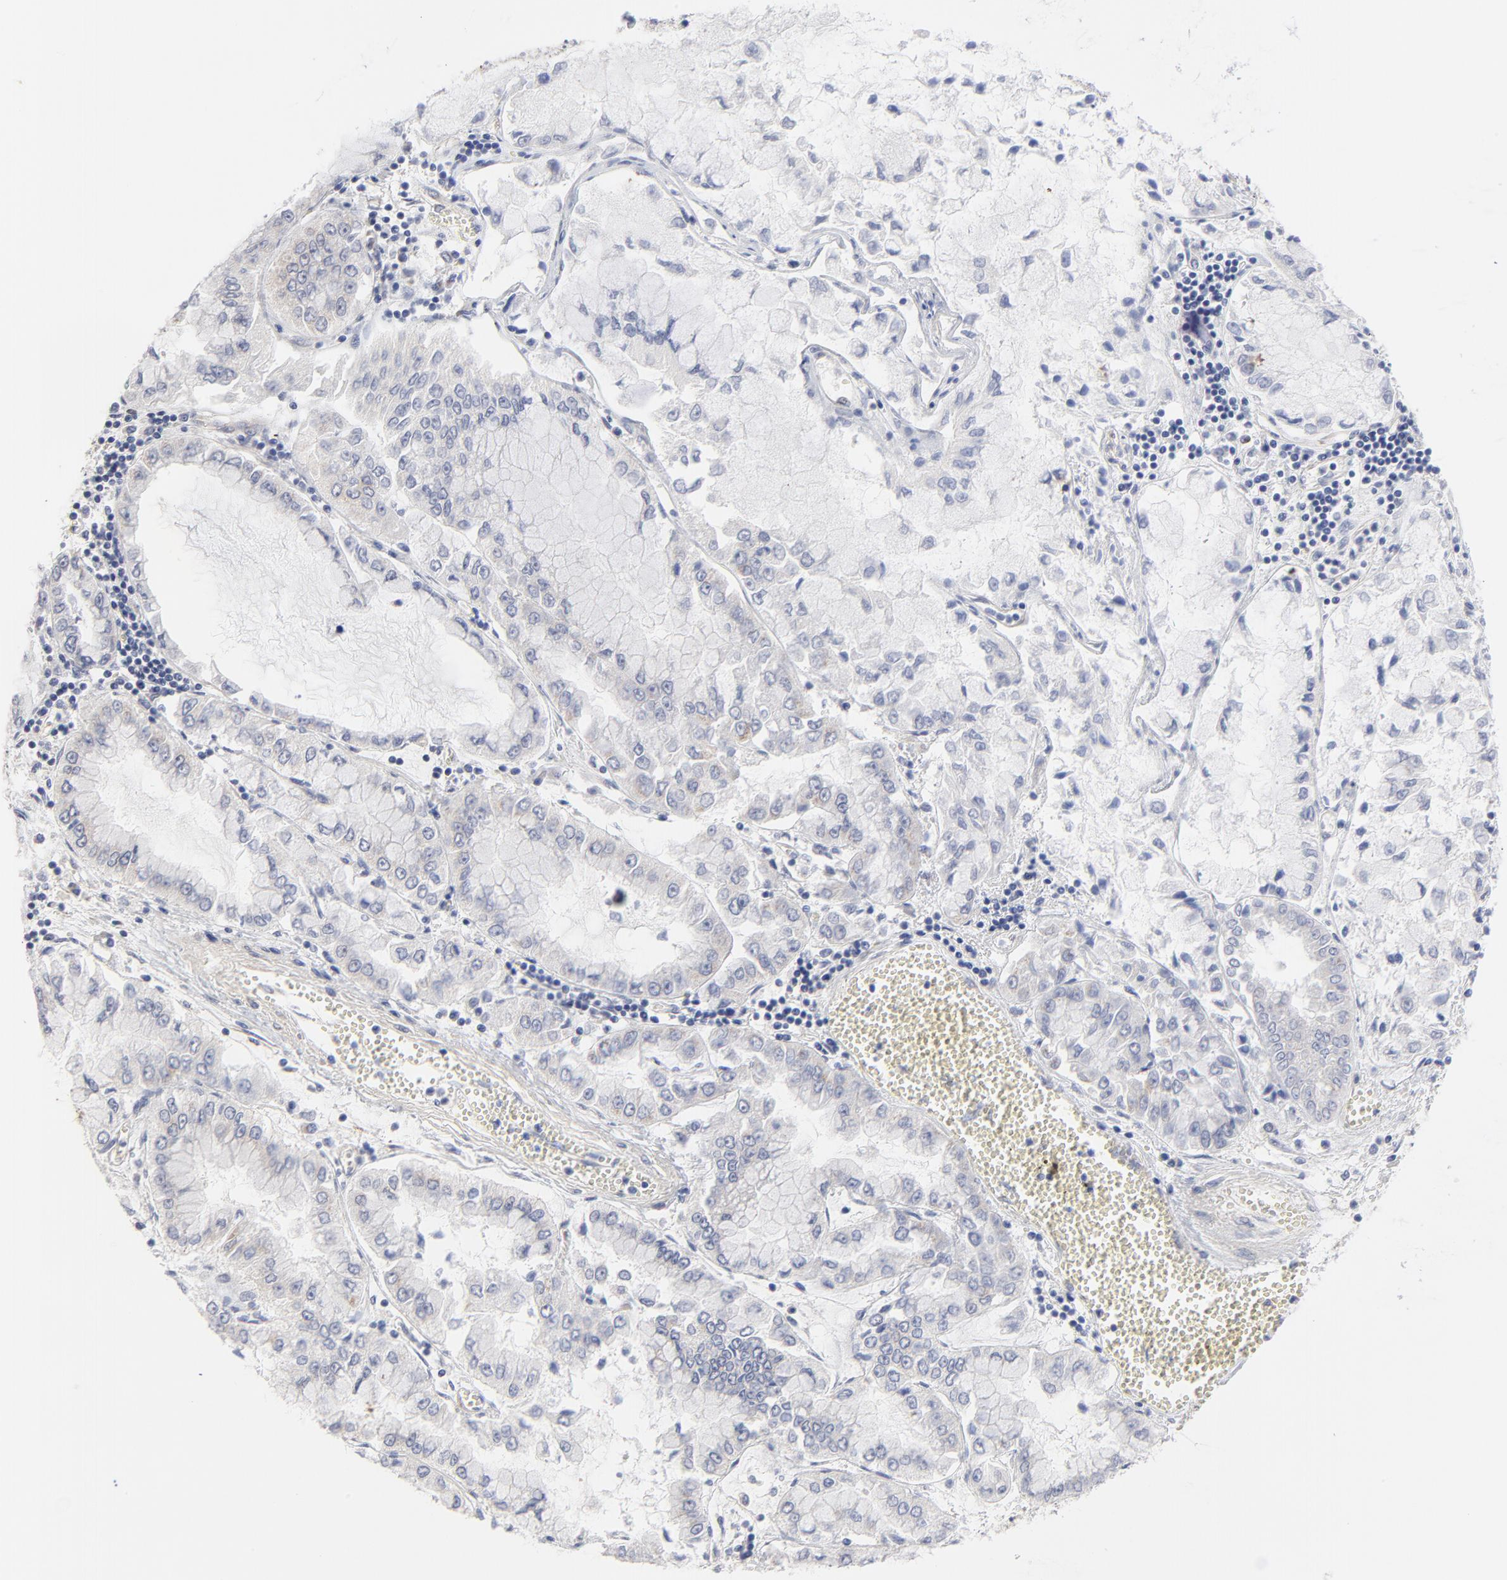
{"staining": {"intensity": "negative", "quantity": "none", "location": "none"}, "tissue": "liver cancer", "cell_type": "Tumor cells", "image_type": "cancer", "snomed": [{"axis": "morphology", "description": "Cholangiocarcinoma"}, {"axis": "topography", "description": "Liver"}], "caption": "DAB (3,3'-diaminobenzidine) immunohistochemical staining of human liver cancer reveals no significant positivity in tumor cells. (DAB (3,3'-diaminobenzidine) immunohistochemistry visualized using brightfield microscopy, high magnification).", "gene": "MAGEA10", "patient": {"sex": "female", "age": 79}}